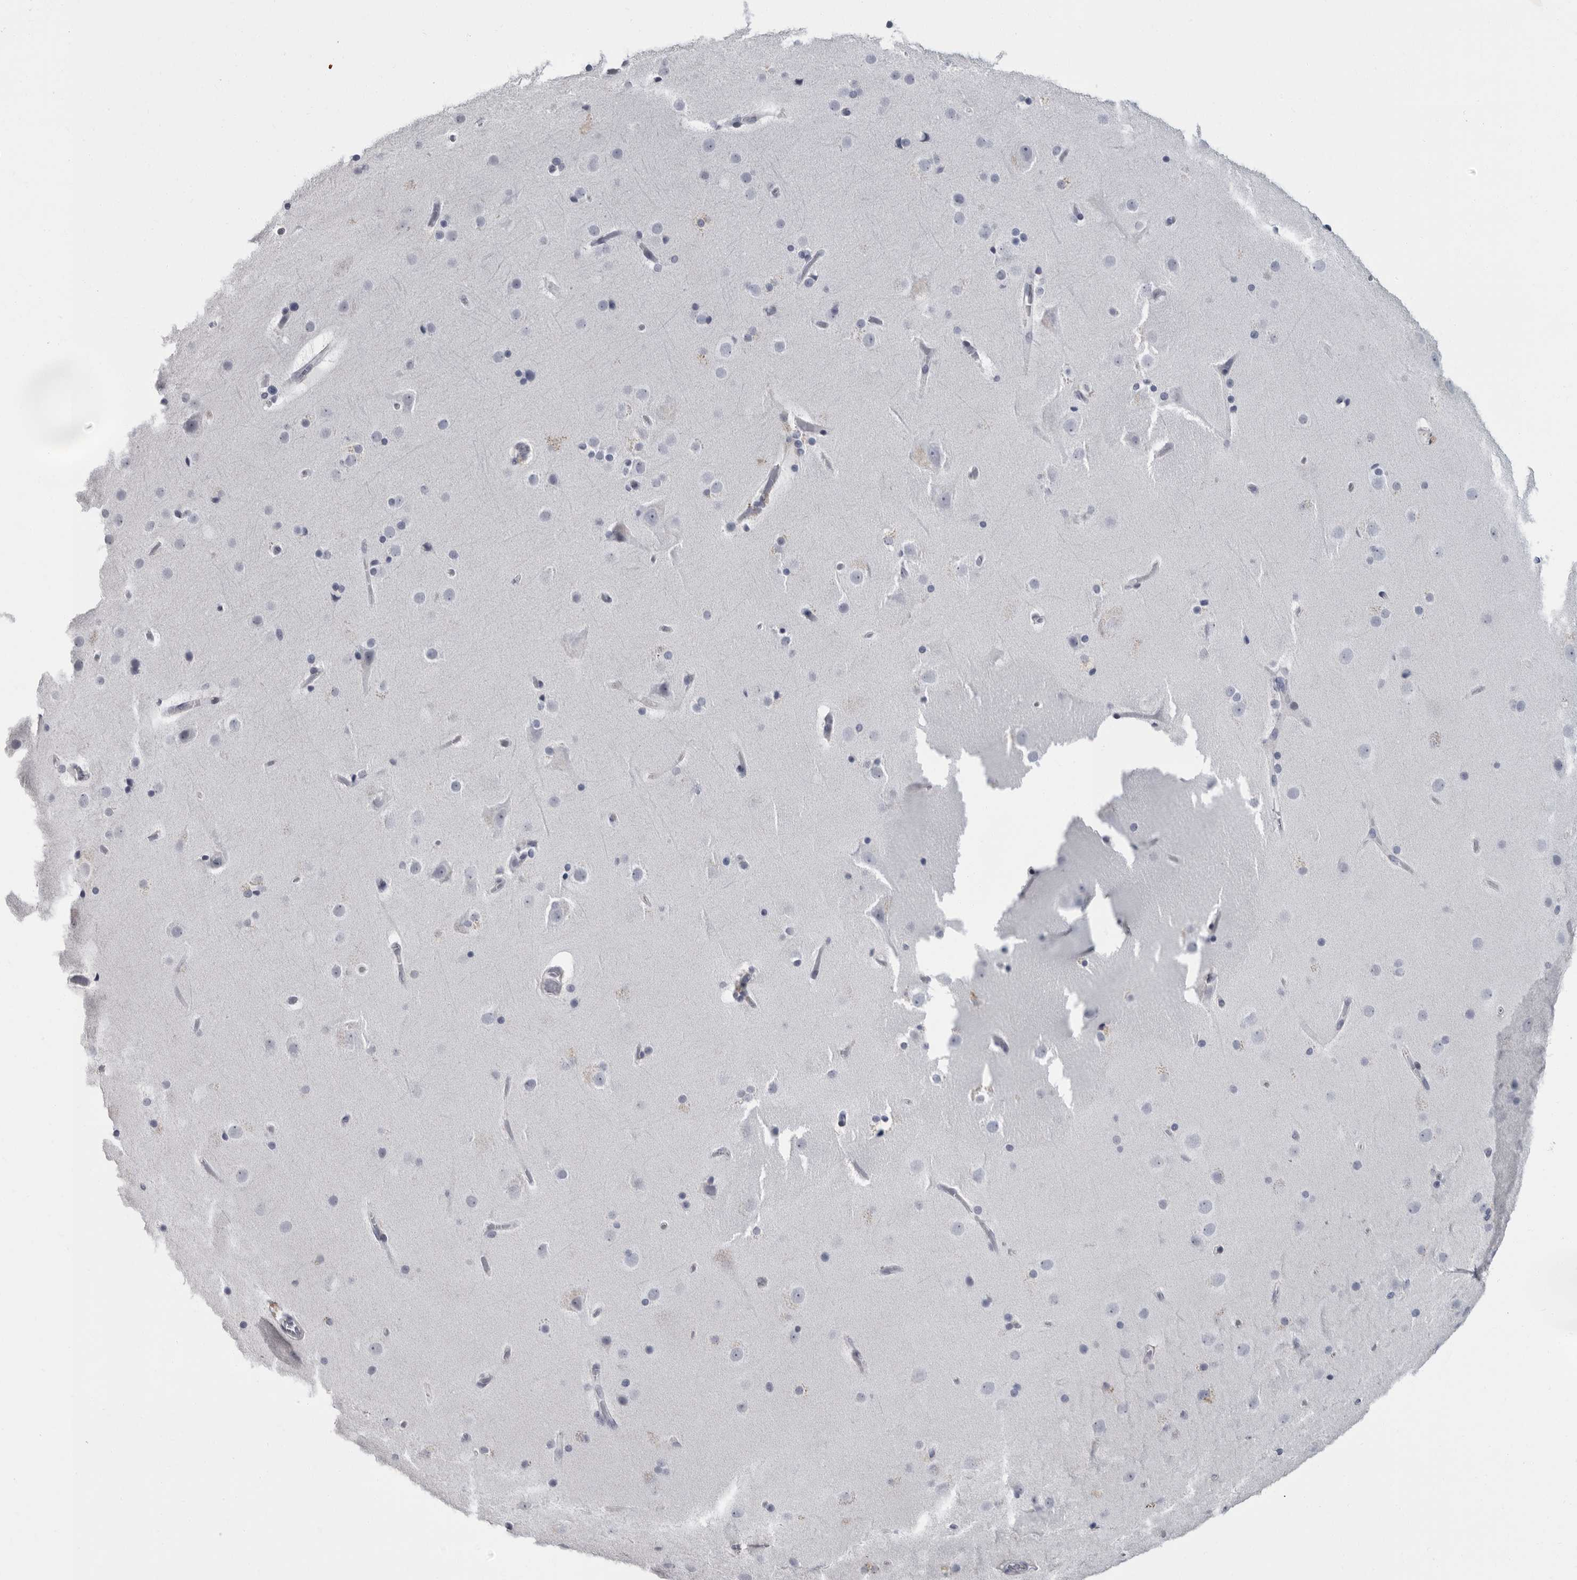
{"staining": {"intensity": "negative", "quantity": "none", "location": "none"}, "tissue": "cerebral cortex", "cell_type": "Endothelial cells", "image_type": "normal", "snomed": [{"axis": "morphology", "description": "Normal tissue, NOS"}, {"axis": "topography", "description": "Cerebral cortex"}], "caption": "This image is of unremarkable cerebral cortex stained with immunohistochemistry (IHC) to label a protein in brown with the nuclei are counter-stained blue. There is no staining in endothelial cells. (DAB (3,3'-diaminobenzidine) immunohistochemistry (IHC) visualized using brightfield microscopy, high magnification).", "gene": "SLC25A39", "patient": {"sex": "male", "age": 57}}